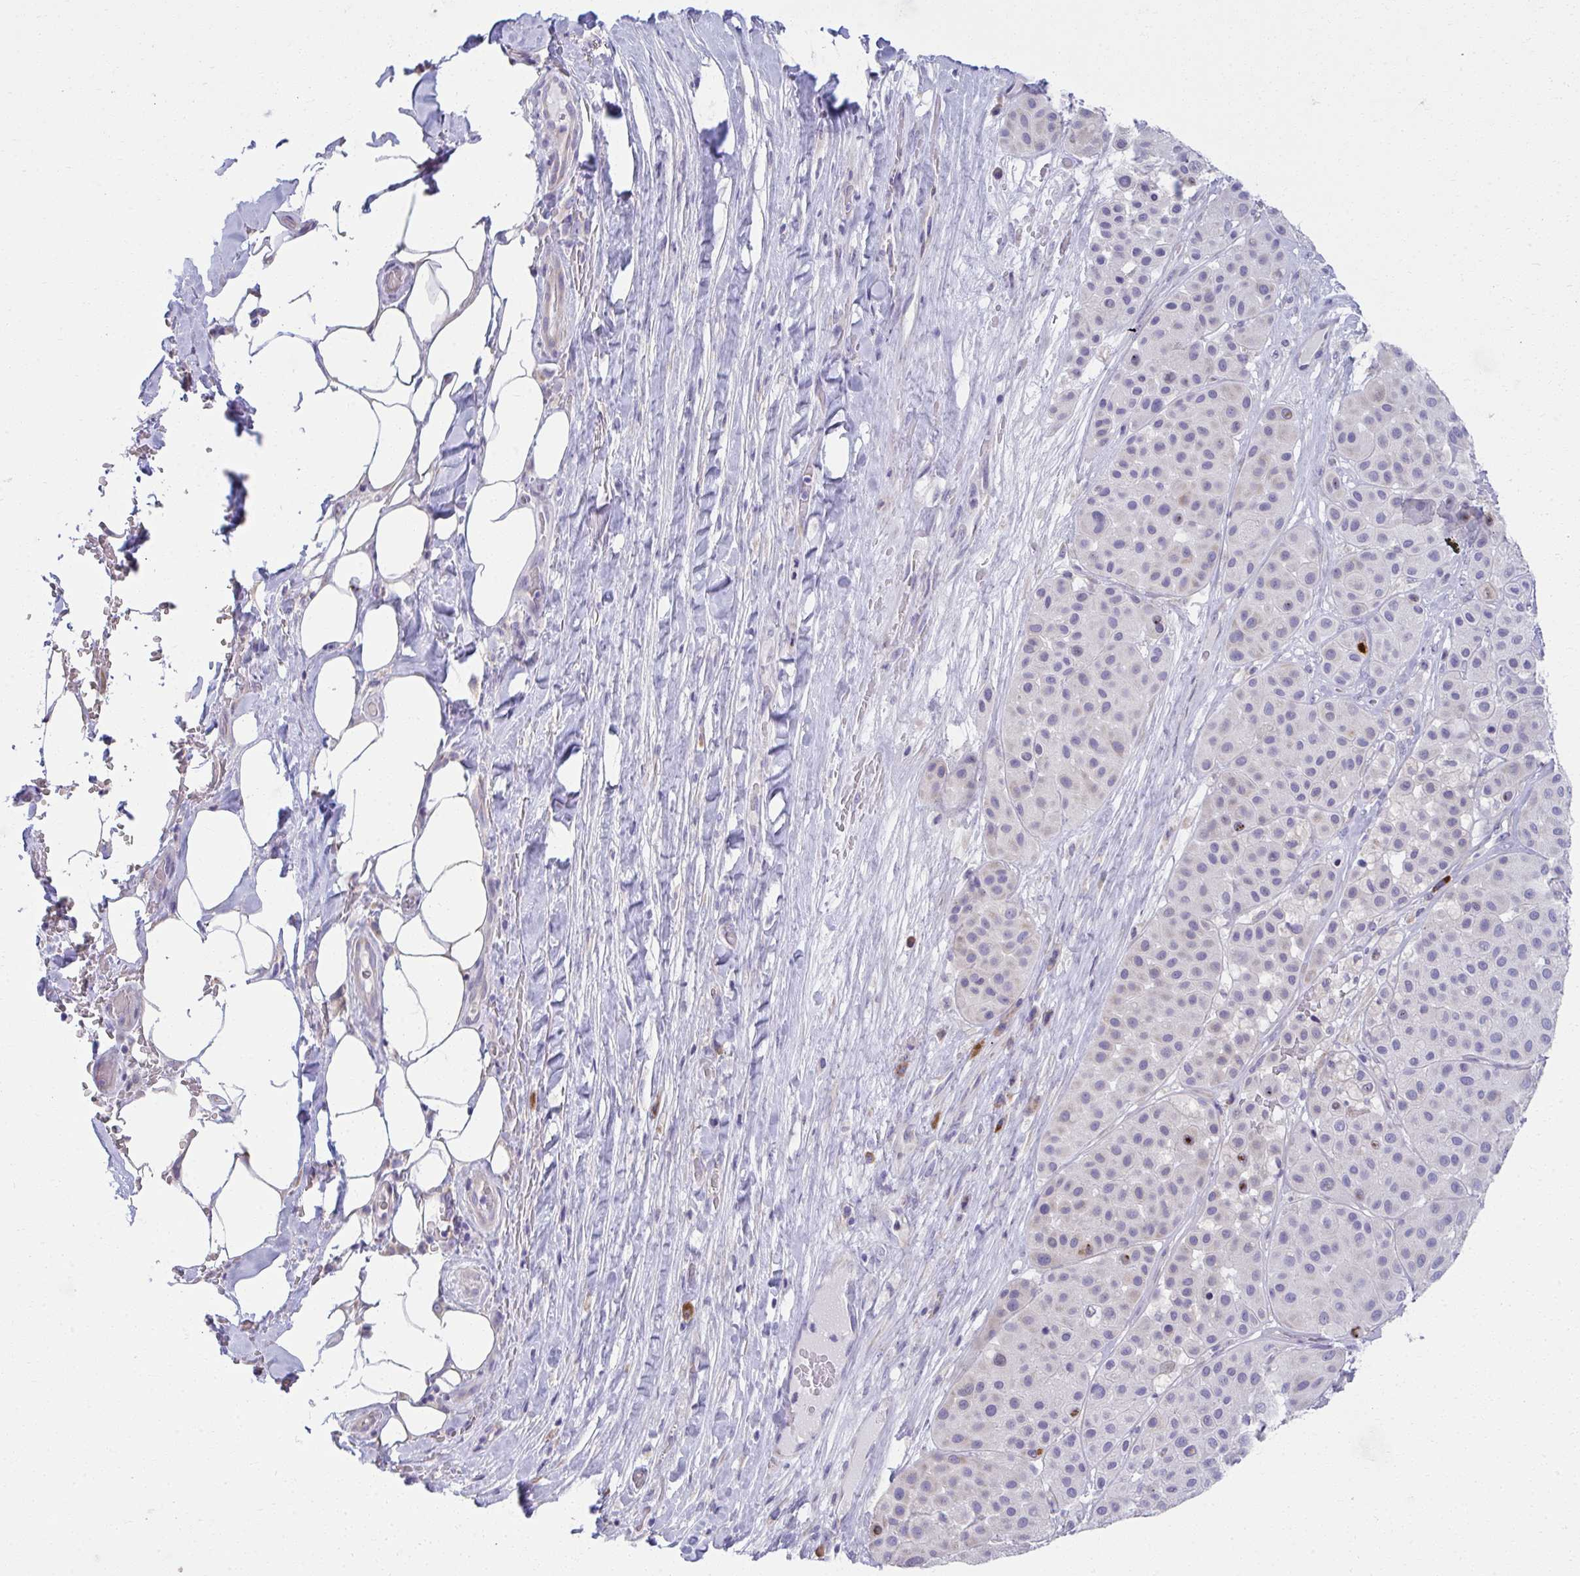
{"staining": {"intensity": "negative", "quantity": "none", "location": "none"}, "tissue": "melanoma", "cell_type": "Tumor cells", "image_type": "cancer", "snomed": [{"axis": "morphology", "description": "Malignant melanoma, Metastatic site"}, {"axis": "topography", "description": "Smooth muscle"}], "caption": "There is no significant positivity in tumor cells of melanoma. Nuclei are stained in blue.", "gene": "FASLG", "patient": {"sex": "male", "age": 41}}